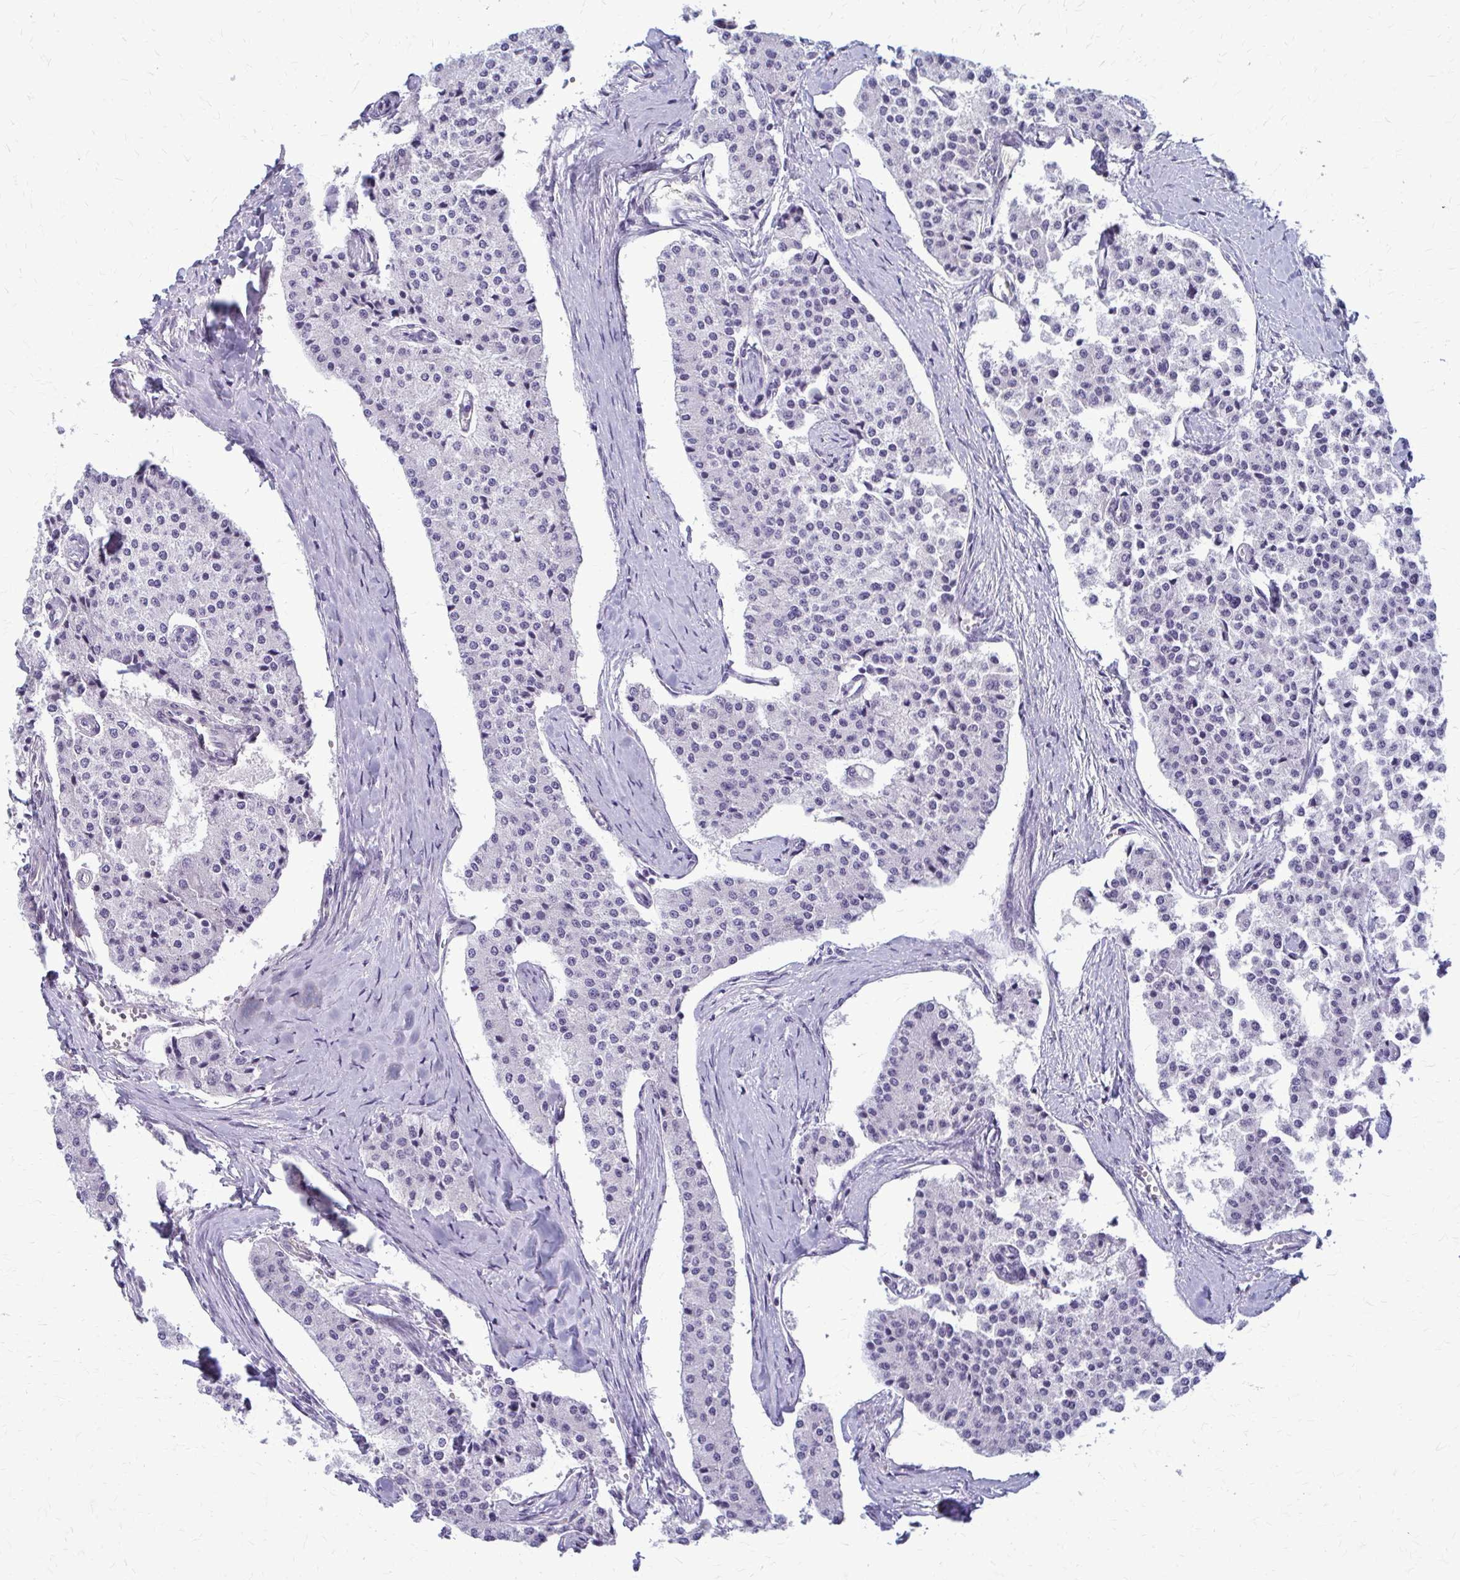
{"staining": {"intensity": "negative", "quantity": "none", "location": "none"}, "tissue": "carcinoid", "cell_type": "Tumor cells", "image_type": "cancer", "snomed": [{"axis": "morphology", "description": "Carcinoid, malignant, NOS"}, {"axis": "topography", "description": "Colon"}], "caption": "IHC image of neoplastic tissue: human carcinoid (malignant) stained with DAB (3,3'-diaminobenzidine) reveals no significant protein staining in tumor cells.", "gene": "DEPP1", "patient": {"sex": "female", "age": 52}}